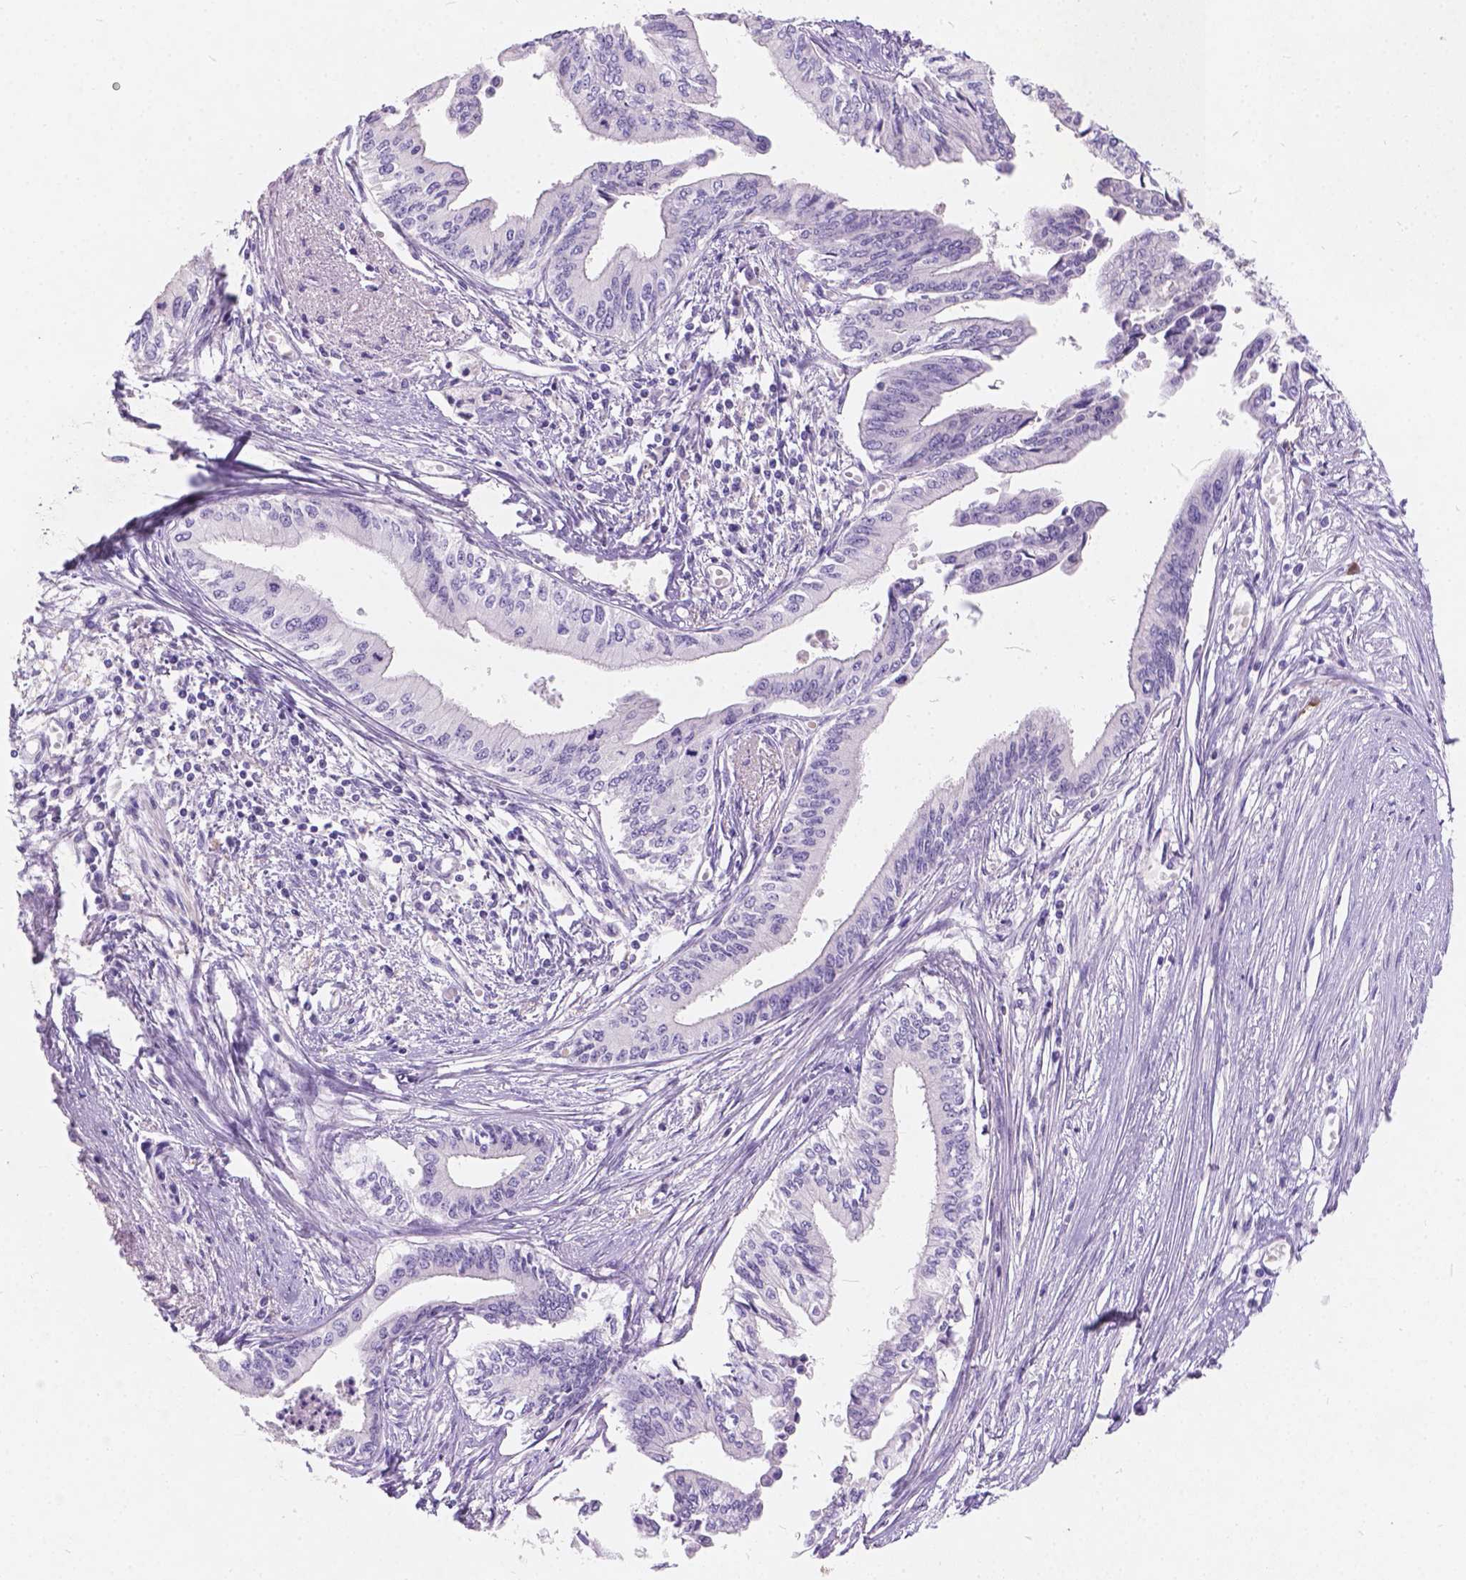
{"staining": {"intensity": "negative", "quantity": "none", "location": "none"}, "tissue": "pancreatic cancer", "cell_type": "Tumor cells", "image_type": "cancer", "snomed": [{"axis": "morphology", "description": "Adenocarcinoma, NOS"}, {"axis": "topography", "description": "Pancreas"}], "caption": "The immunohistochemistry image has no significant staining in tumor cells of pancreatic adenocarcinoma tissue.", "gene": "PEX11G", "patient": {"sex": "female", "age": 61}}